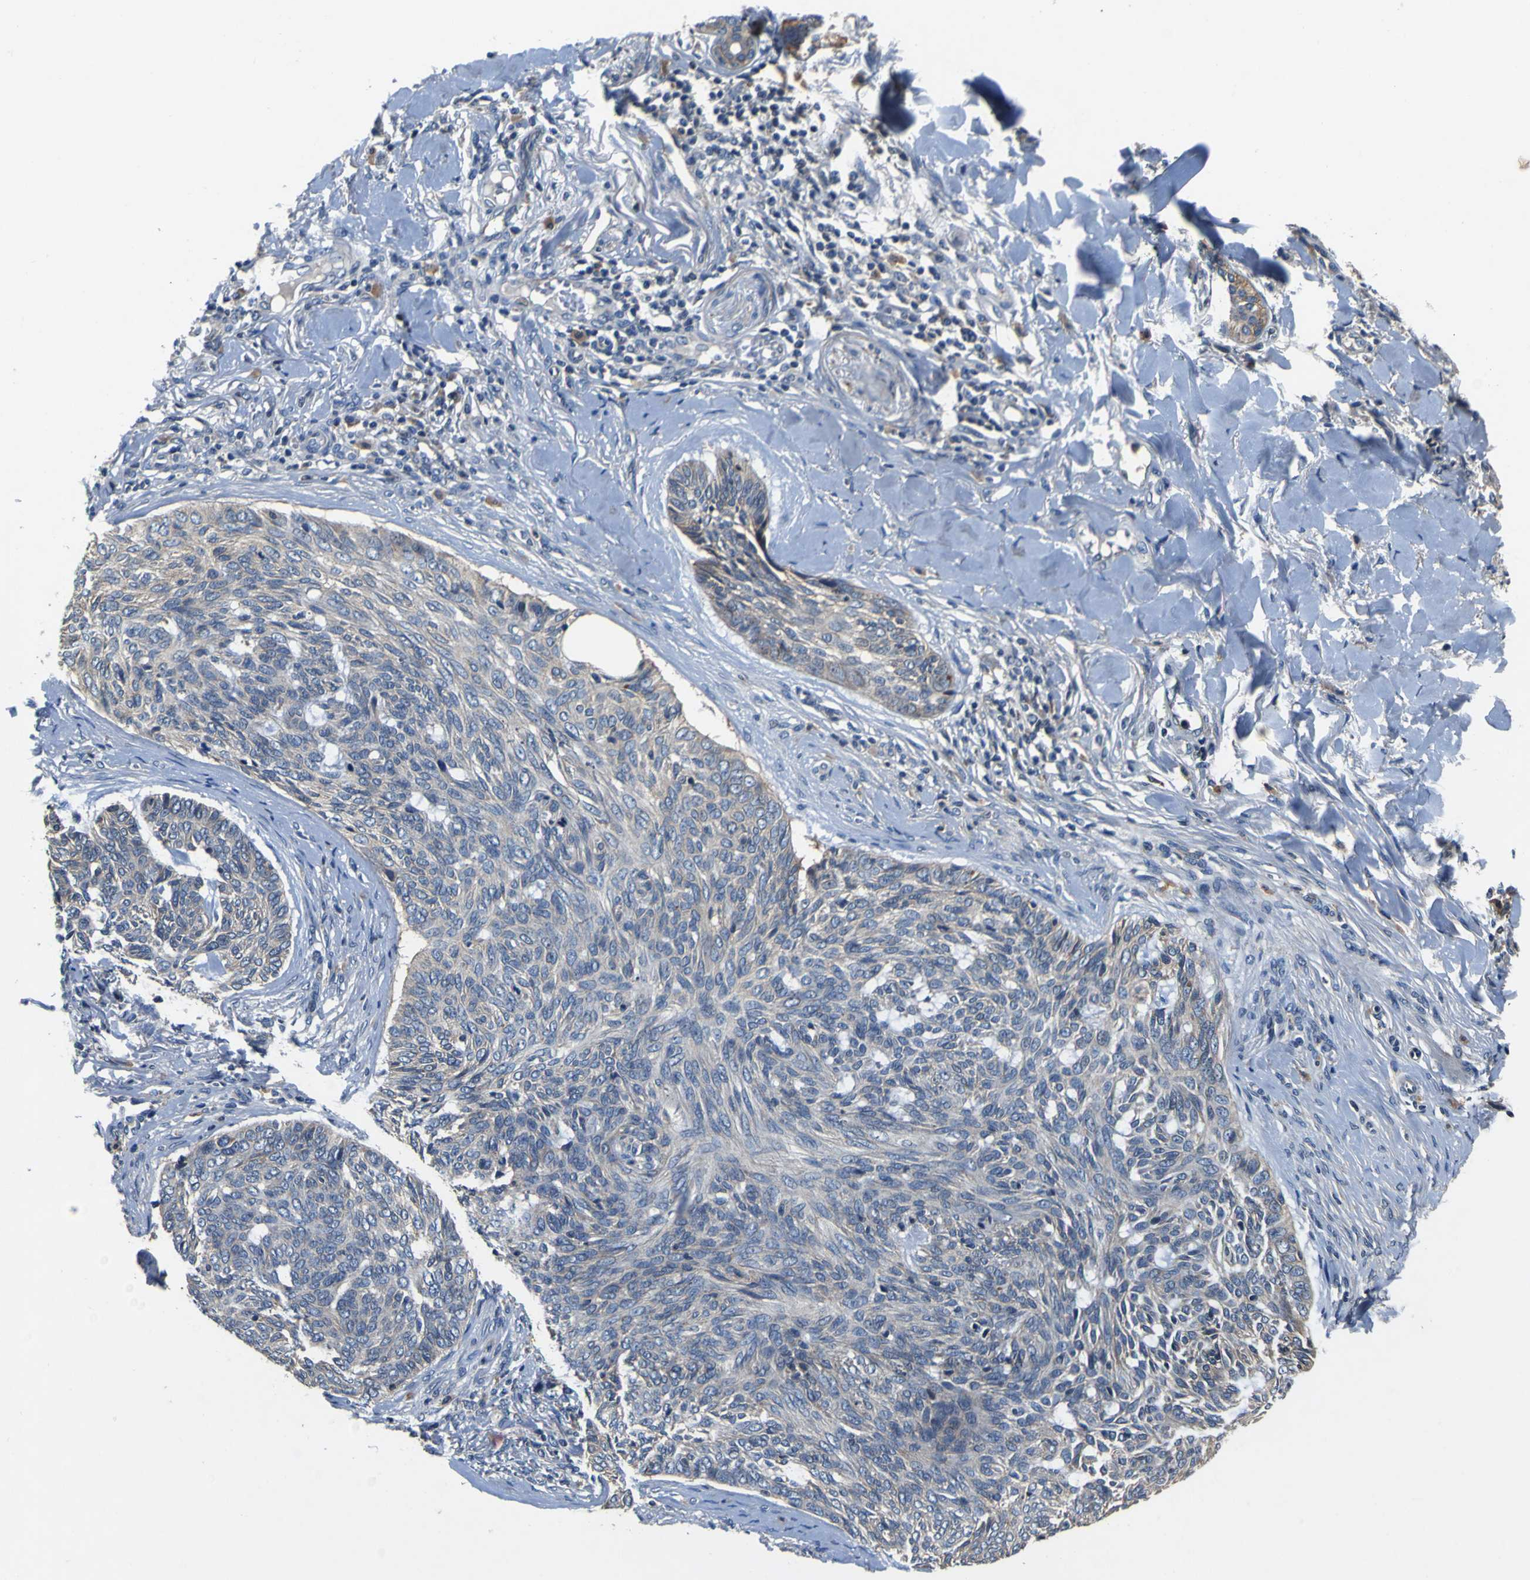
{"staining": {"intensity": "weak", "quantity": "25%-75%", "location": "cytoplasmic/membranous"}, "tissue": "skin cancer", "cell_type": "Tumor cells", "image_type": "cancer", "snomed": [{"axis": "morphology", "description": "Basal cell carcinoma"}, {"axis": "topography", "description": "Skin"}], "caption": "Skin cancer (basal cell carcinoma) stained for a protein demonstrates weak cytoplasmic/membranous positivity in tumor cells. The protein is stained brown, and the nuclei are stained in blue (DAB IHC with brightfield microscopy, high magnification).", "gene": "EPHB4", "patient": {"sex": "male", "age": 43}}